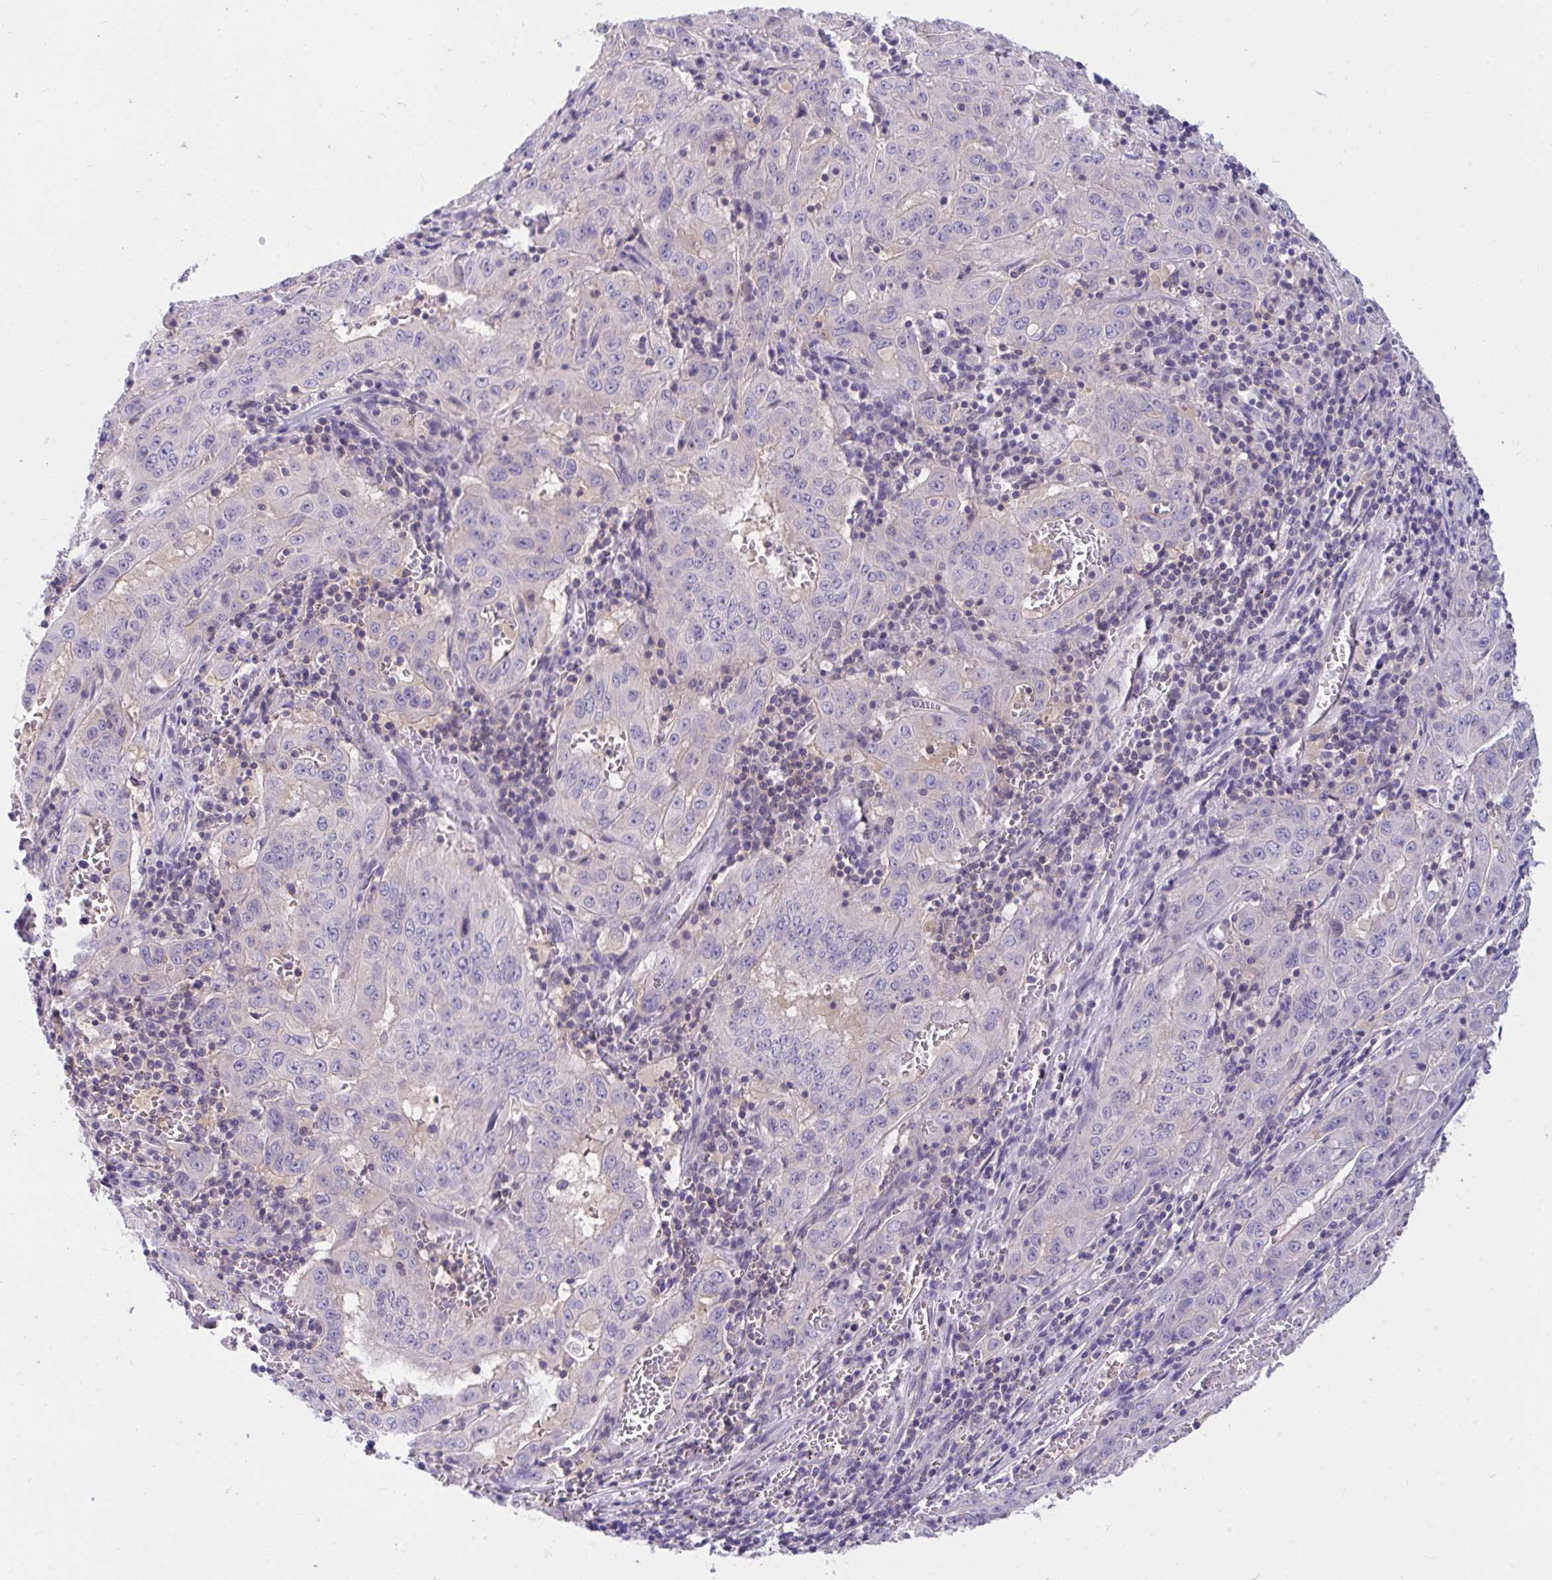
{"staining": {"intensity": "negative", "quantity": "none", "location": "none"}, "tissue": "pancreatic cancer", "cell_type": "Tumor cells", "image_type": "cancer", "snomed": [{"axis": "morphology", "description": "Adenocarcinoma, NOS"}, {"axis": "topography", "description": "Pancreas"}], "caption": "Tumor cells are negative for protein expression in human pancreatic cancer (adenocarcinoma).", "gene": "TLN2", "patient": {"sex": "male", "age": 63}}